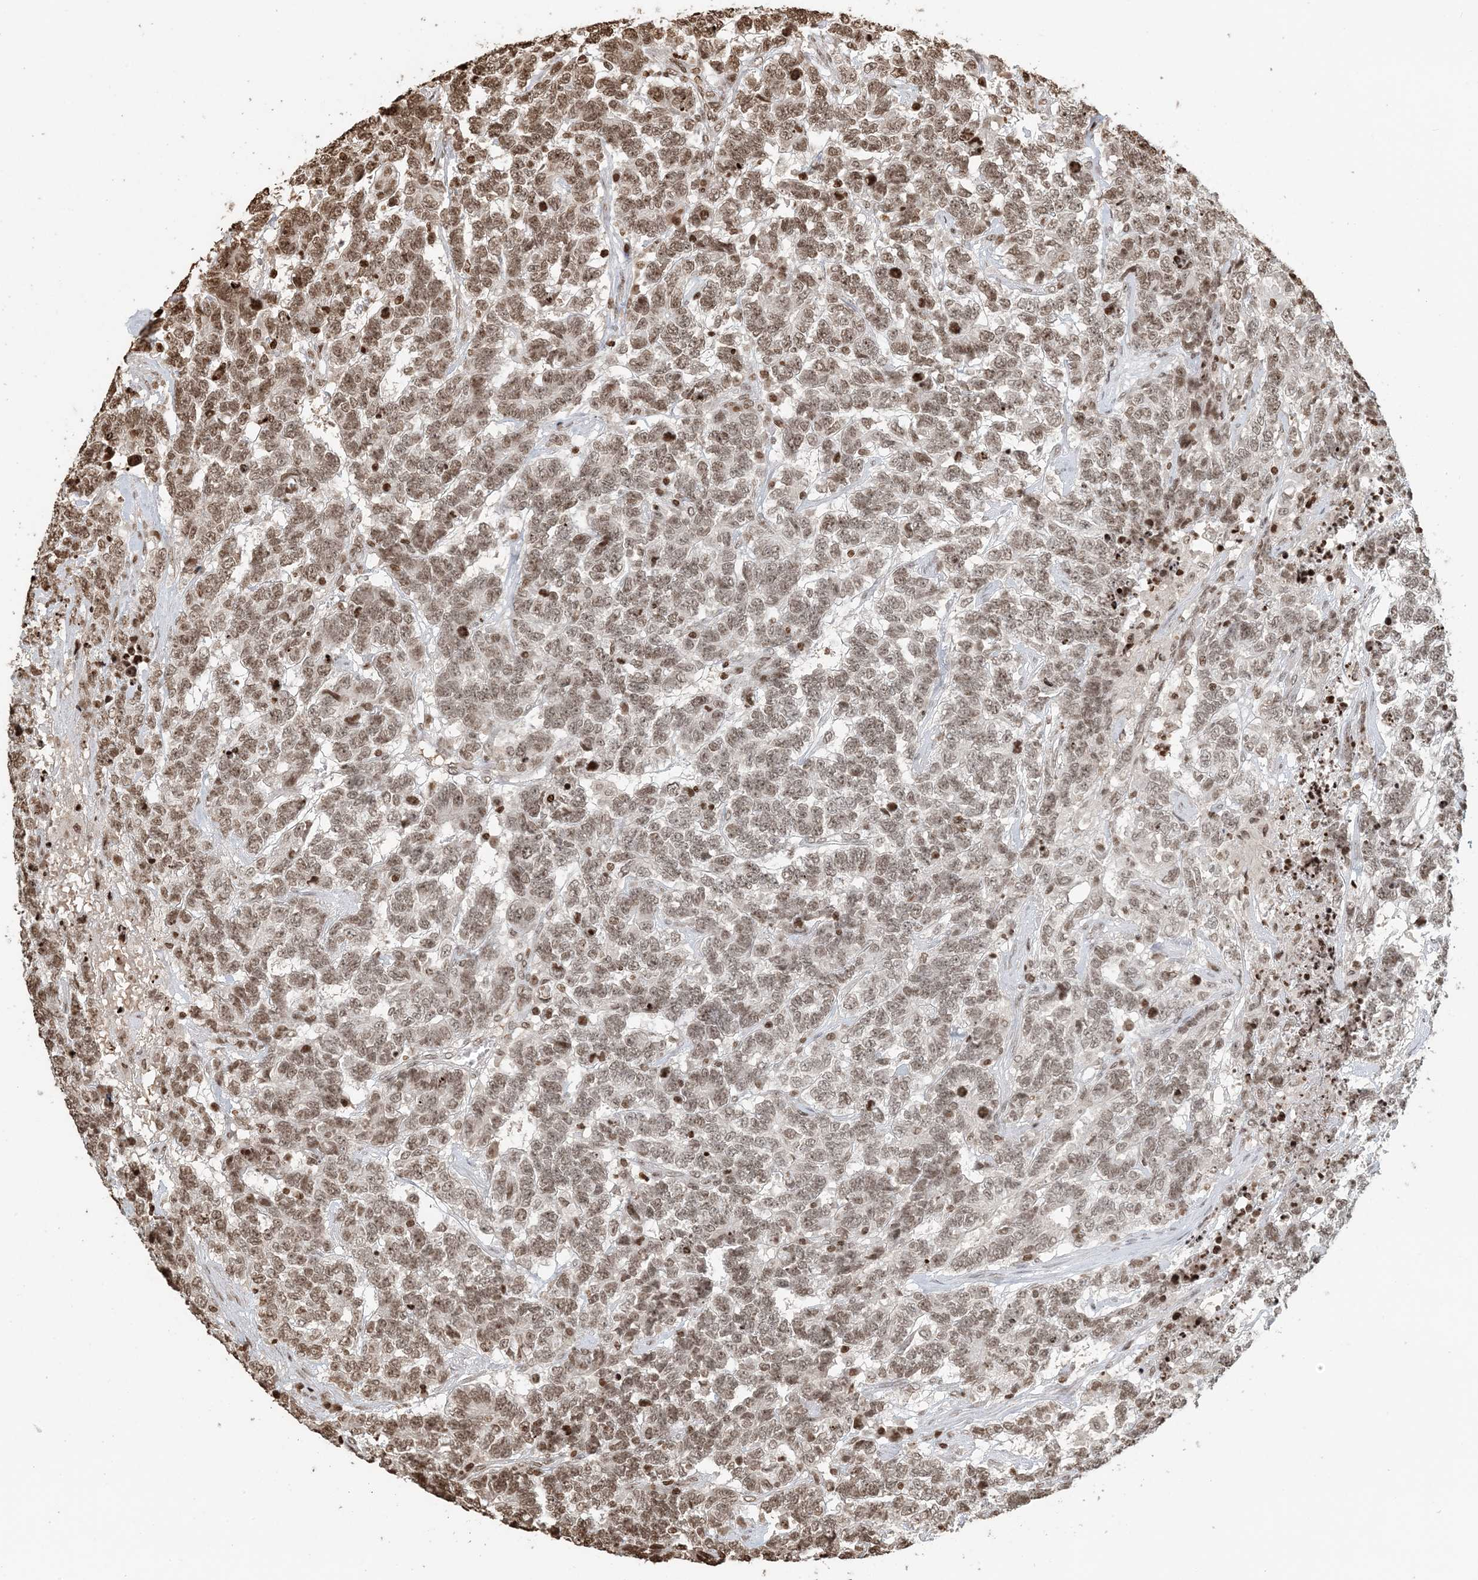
{"staining": {"intensity": "moderate", "quantity": ">75%", "location": "nuclear"}, "tissue": "testis cancer", "cell_type": "Tumor cells", "image_type": "cancer", "snomed": [{"axis": "morphology", "description": "Carcinoma, Embryonal, NOS"}, {"axis": "topography", "description": "Testis"}], "caption": "The histopathology image reveals immunohistochemical staining of embryonal carcinoma (testis). There is moderate nuclear positivity is identified in about >75% of tumor cells.", "gene": "H3-3B", "patient": {"sex": "male", "age": 26}}